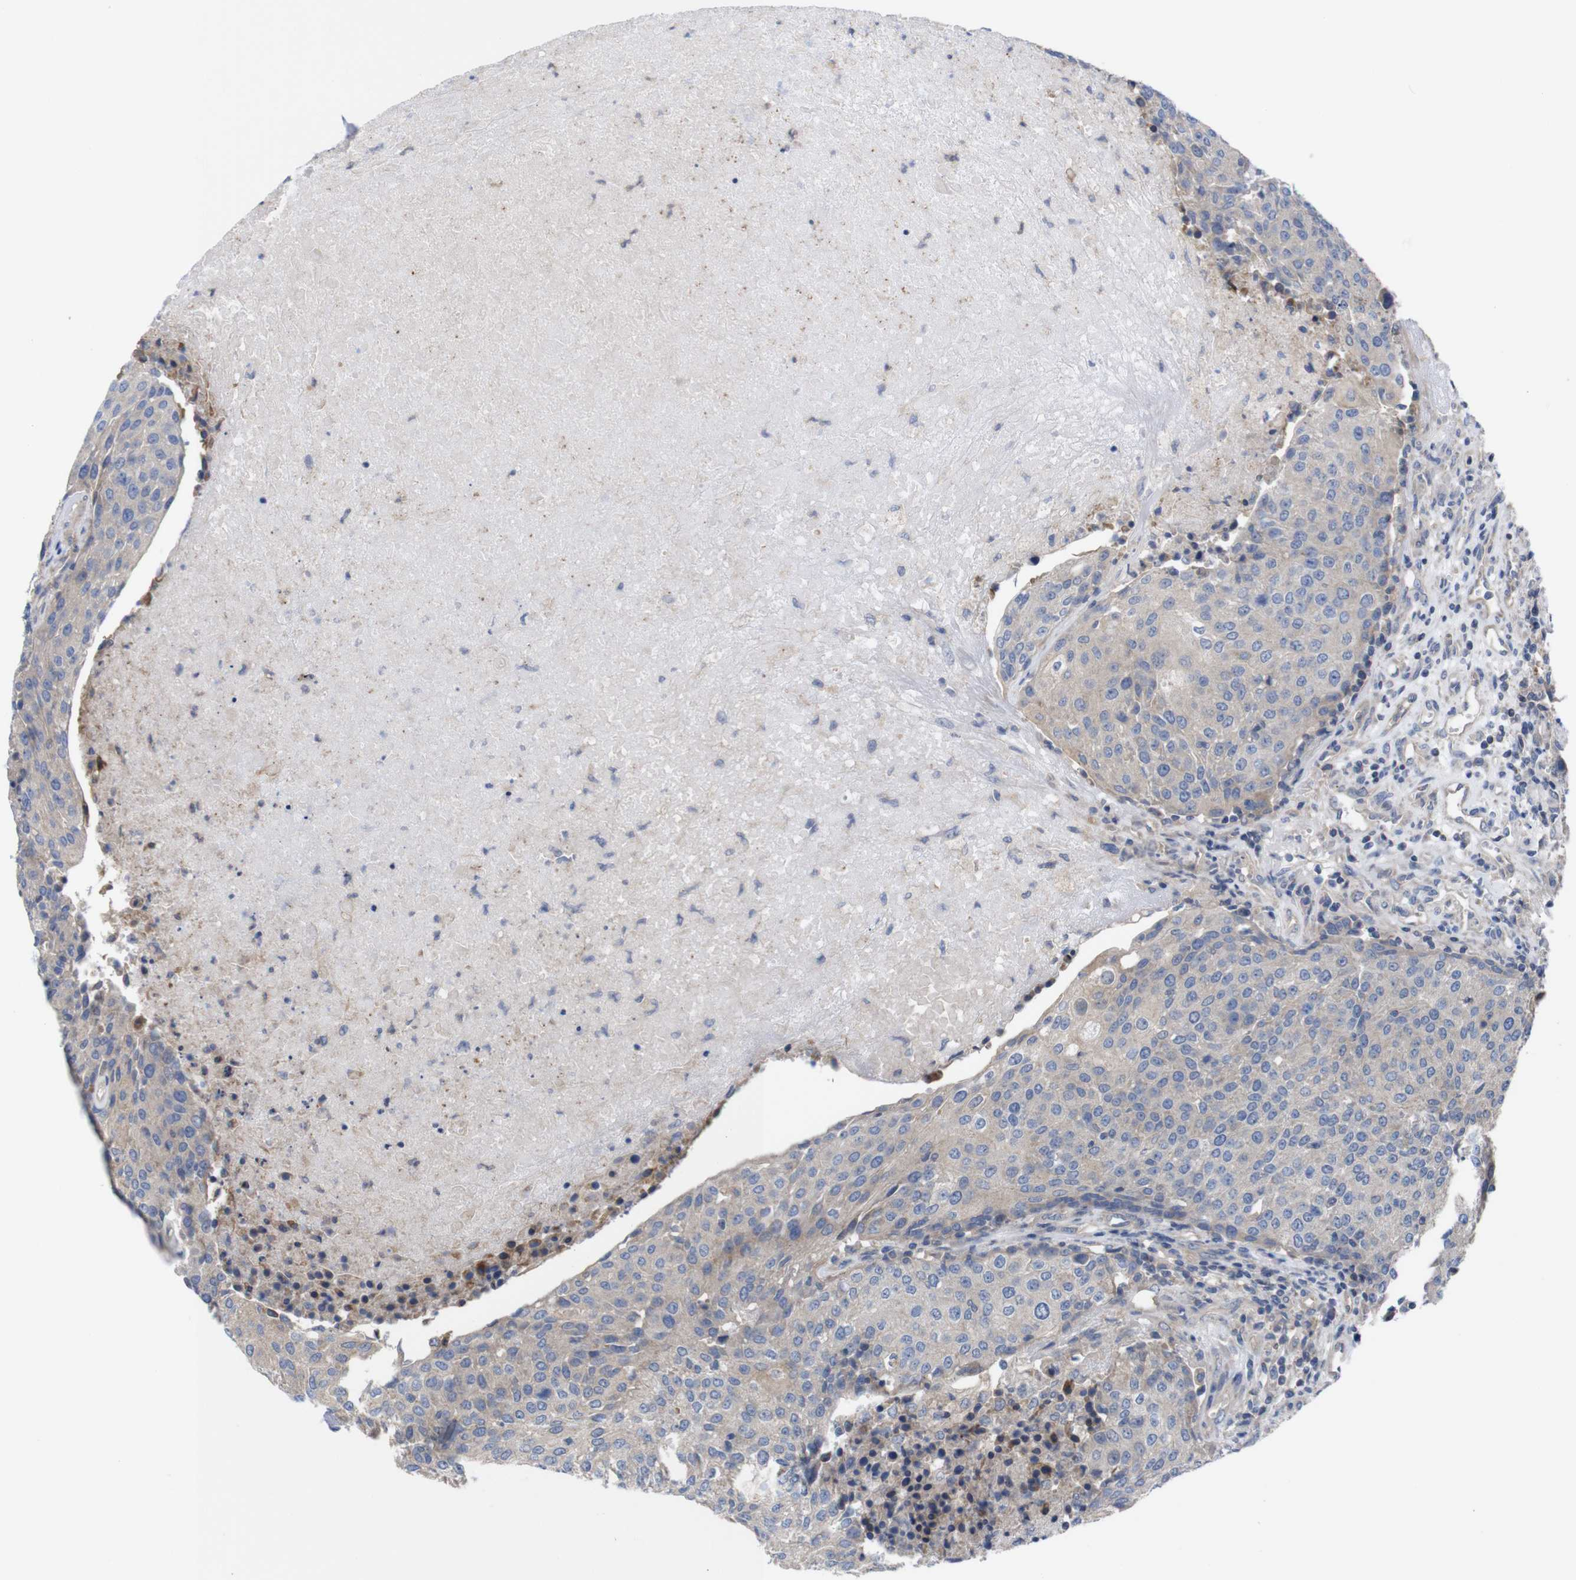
{"staining": {"intensity": "negative", "quantity": "none", "location": "none"}, "tissue": "urothelial cancer", "cell_type": "Tumor cells", "image_type": "cancer", "snomed": [{"axis": "morphology", "description": "Urothelial carcinoma, High grade"}, {"axis": "topography", "description": "Urinary bladder"}], "caption": "This is a photomicrograph of immunohistochemistry (IHC) staining of urothelial carcinoma (high-grade), which shows no staining in tumor cells.", "gene": "USH1C", "patient": {"sex": "female", "age": 85}}